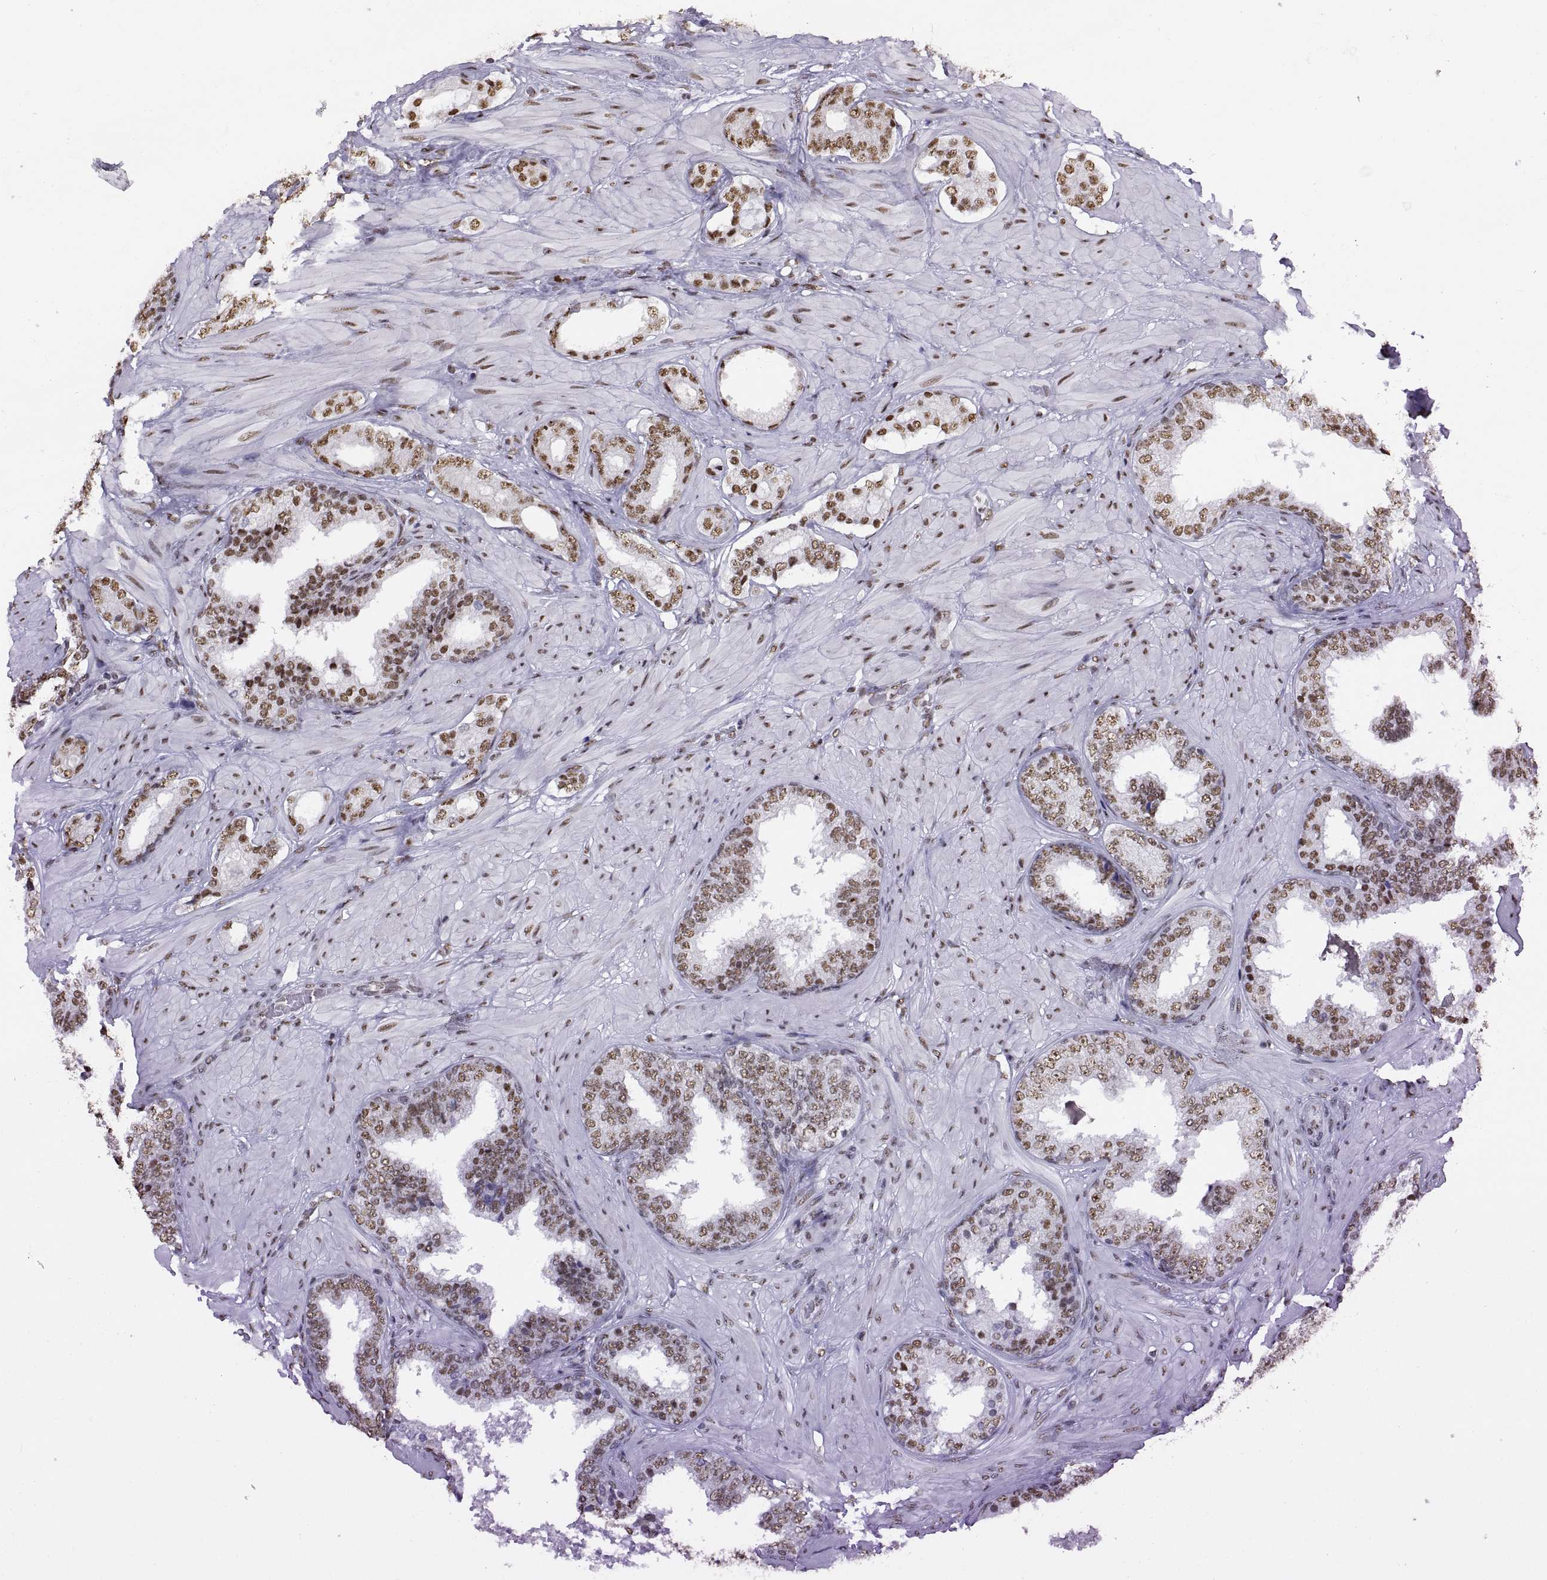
{"staining": {"intensity": "strong", "quantity": "<25%", "location": "nuclear"}, "tissue": "prostate cancer", "cell_type": "Tumor cells", "image_type": "cancer", "snomed": [{"axis": "morphology", "description": "Adenocarcinoma, Low grade"}, {"axis": "topography", "description": "Prostate"}], "caption": "Protein staining demonstrates strong nuclear staining in approximately <25% of tumor cells in prostate adenocarcinoma (low-grade).", "gene": "SNAI1", "patient": {"sex": "male", "age": 60}}